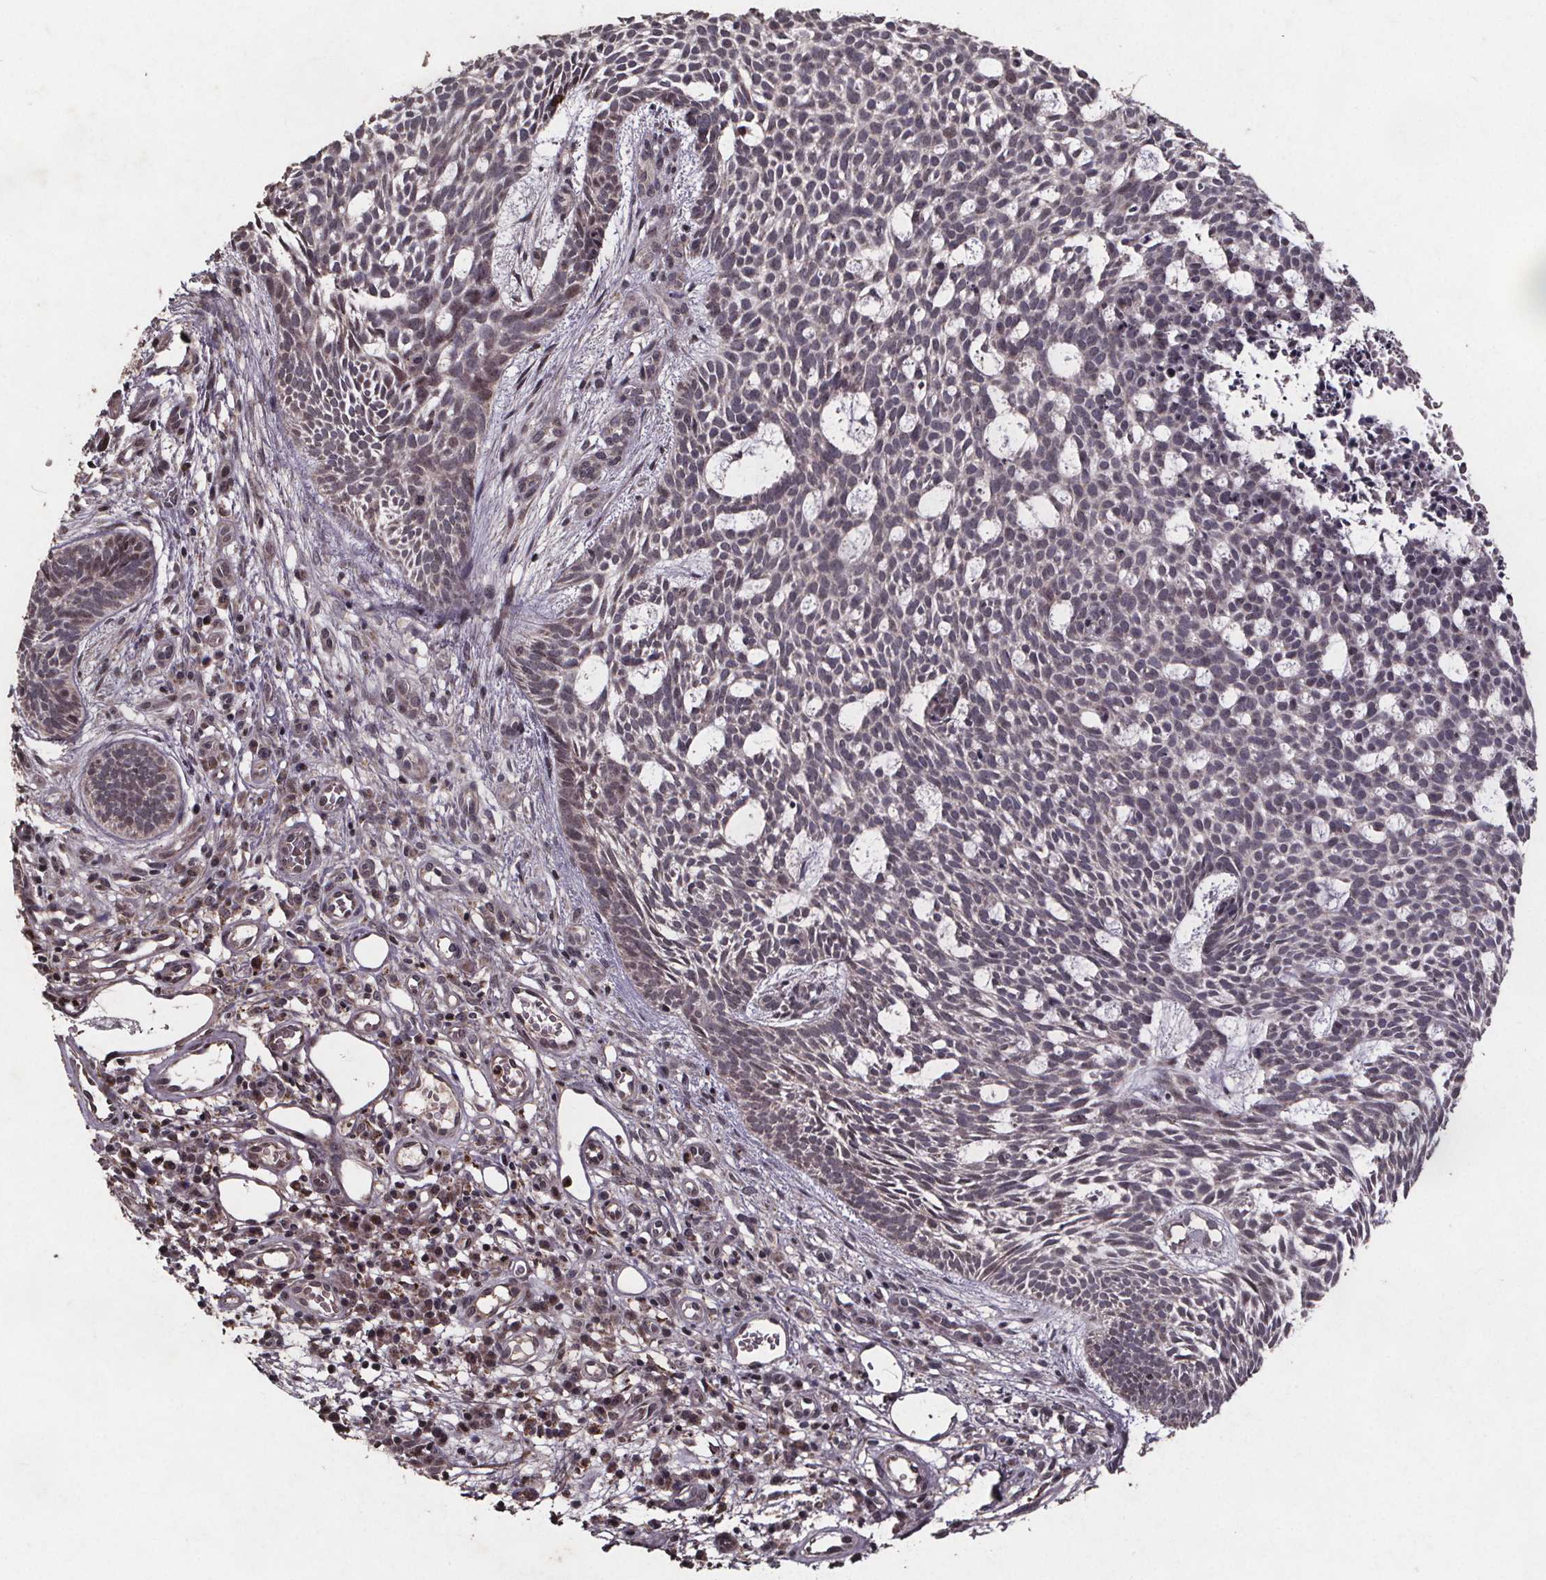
{"staining": {"intensity": "negative", "quantity": "none", "location": "none"}, "tissue": "skin cancer", "cell_type": "Tumor cells", "image_type": "cancer", "snomed": [{"axis": "morphology", "description": "Basal cell carcinoma"}, {"axis": "topography", "description": "Skin"}], "caption": "This is an immunohistochemistry photomicrograph of human skin basal cell carcinoma. There is no positivity in tumor cells.", "gene": "GPX3", "patient": {"sex": "male", "age": 59}}